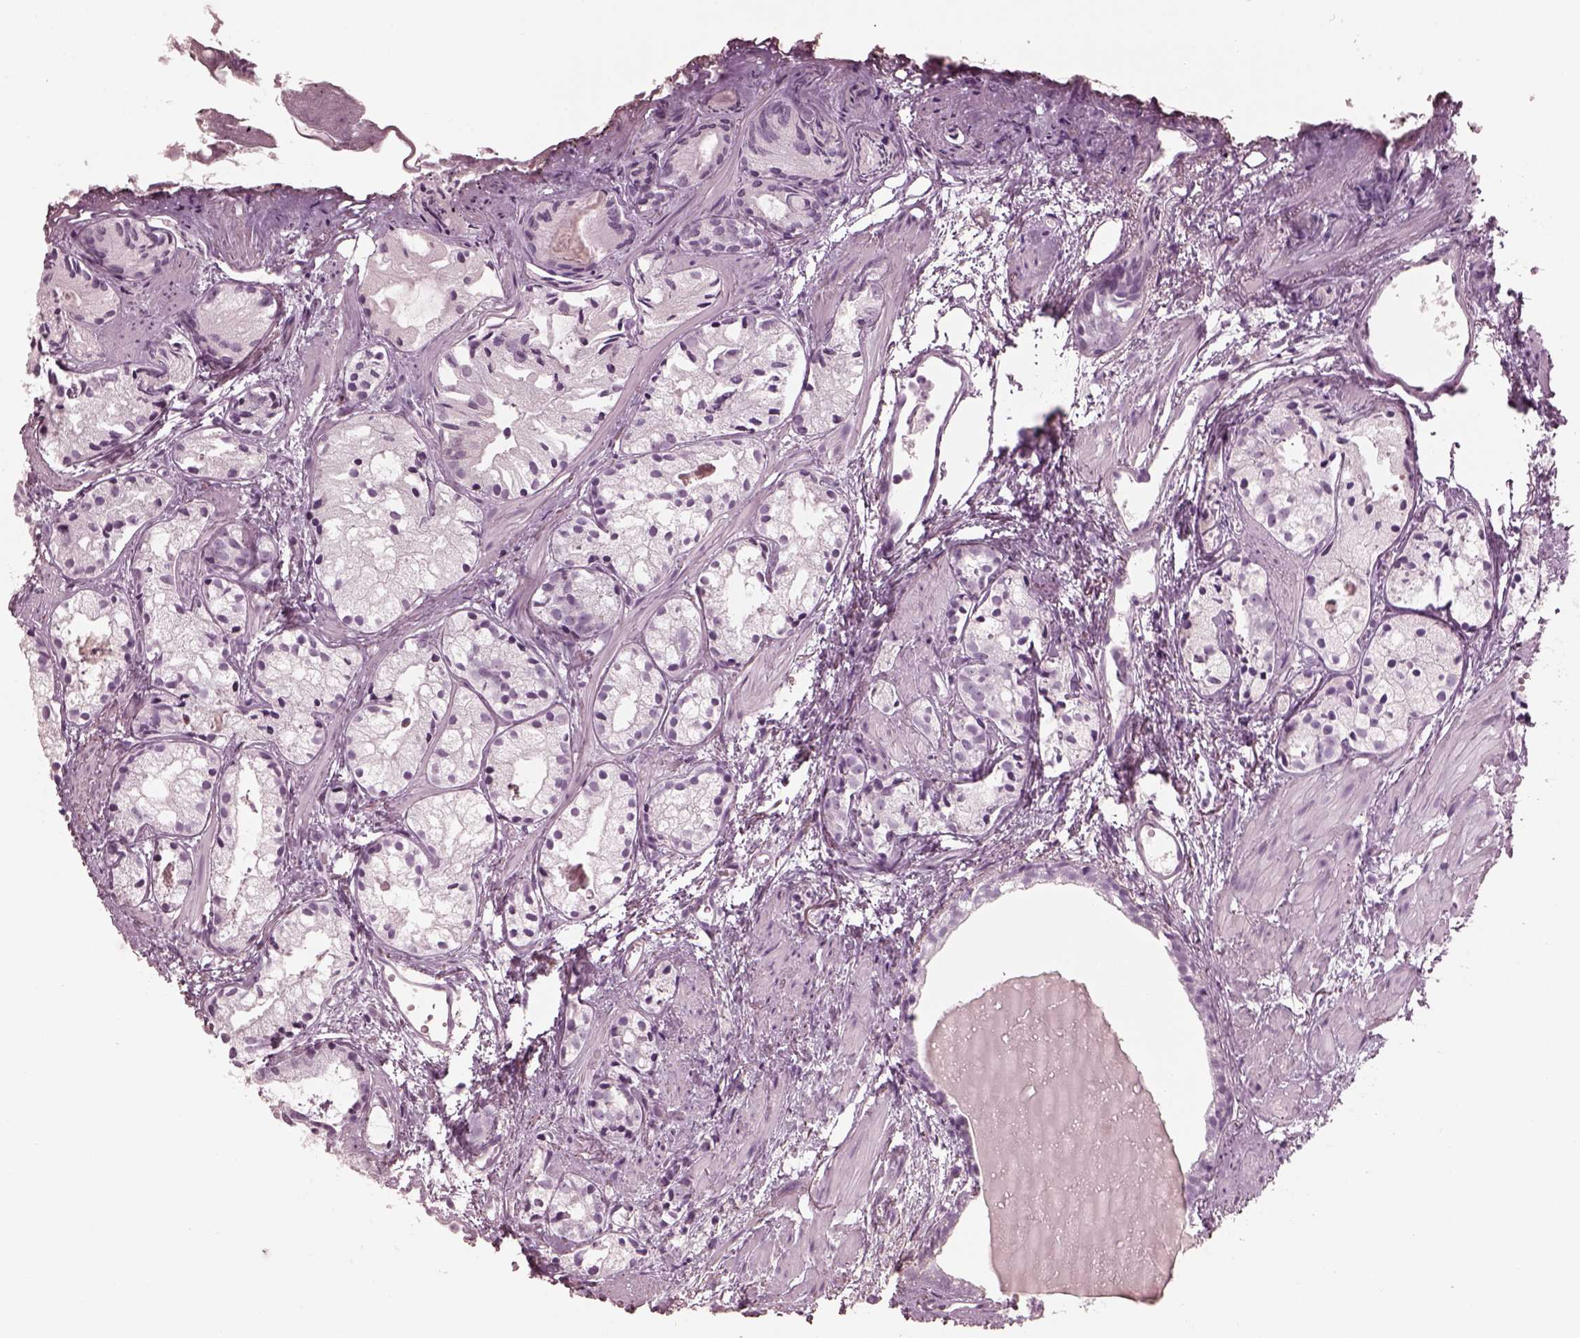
{"staining": {"intensity": "negative", "quantity": "none", "location": "none"}, "tissue": "prostate cancer", "cell_type": "Tumor cells", "image_type": "cancer", "snomed": [{"axis": "morphology", "description": "Adenocarcinoma, High grade"}, {"axis": "topography", "description": "Prostate"}], "caption": "This is an immunohistochemistry image of human prostate cancer. There is no expression in tumor cells.", "gene": "FABP9", "patient": {"sex": "male", "age": 85}}